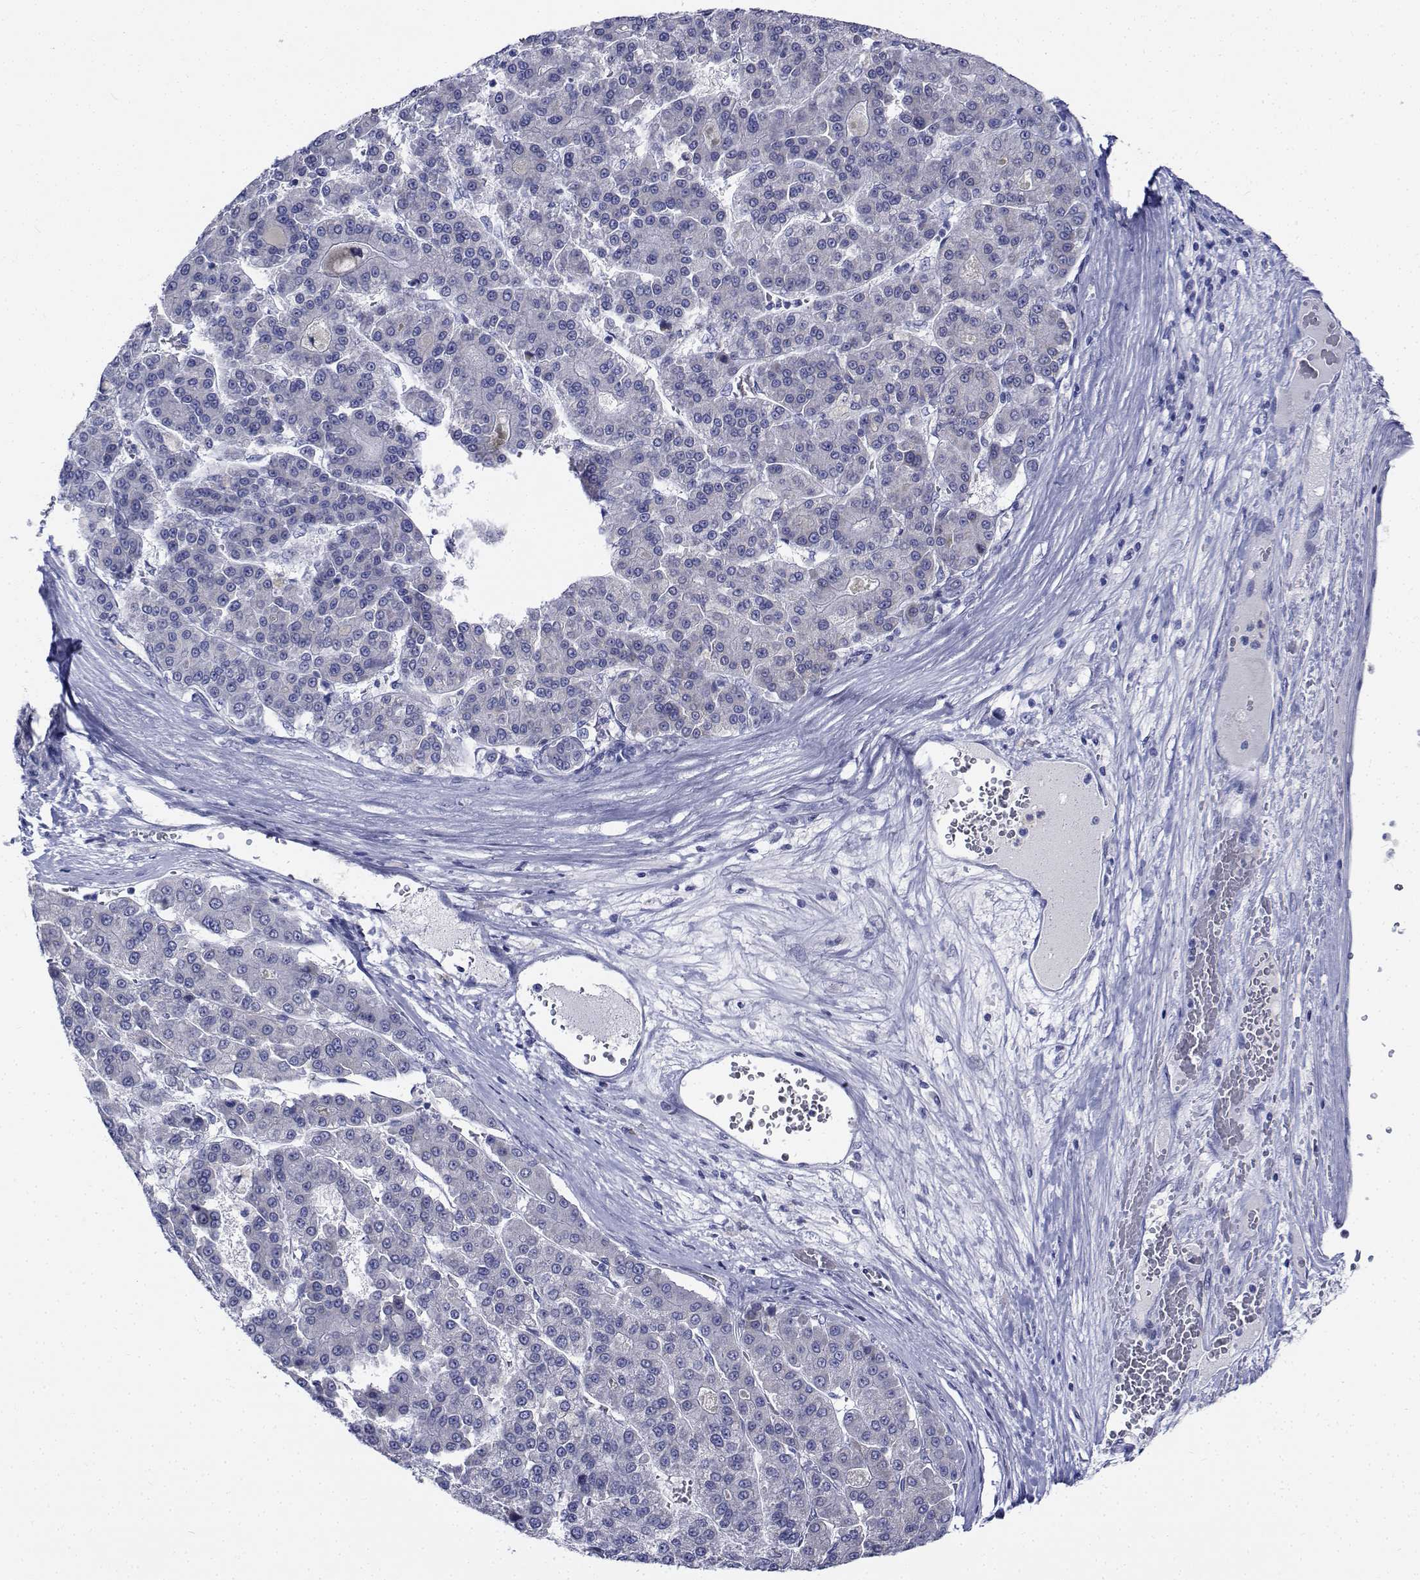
{"staining": {"intensity": "negative", "quantity": "none", "location": "none"}, "tissue": "liver cancer", "cell_type": "Tumor cells", "image_type": "cancer", "snomed": [{"axis": "morphology", "description": "Carcinoma, Hepatocellular, NOS"}, {"axis": "topography", "description": "Liver"}], "caption": "Human liver cancer (hepatocellular carcinoma) stained for a protein using immunohistochemistry (IHC) displays no positivity in tumor cells.", "gene": "PLXNA4", "patient": {"sex": "male", "age": 70}}